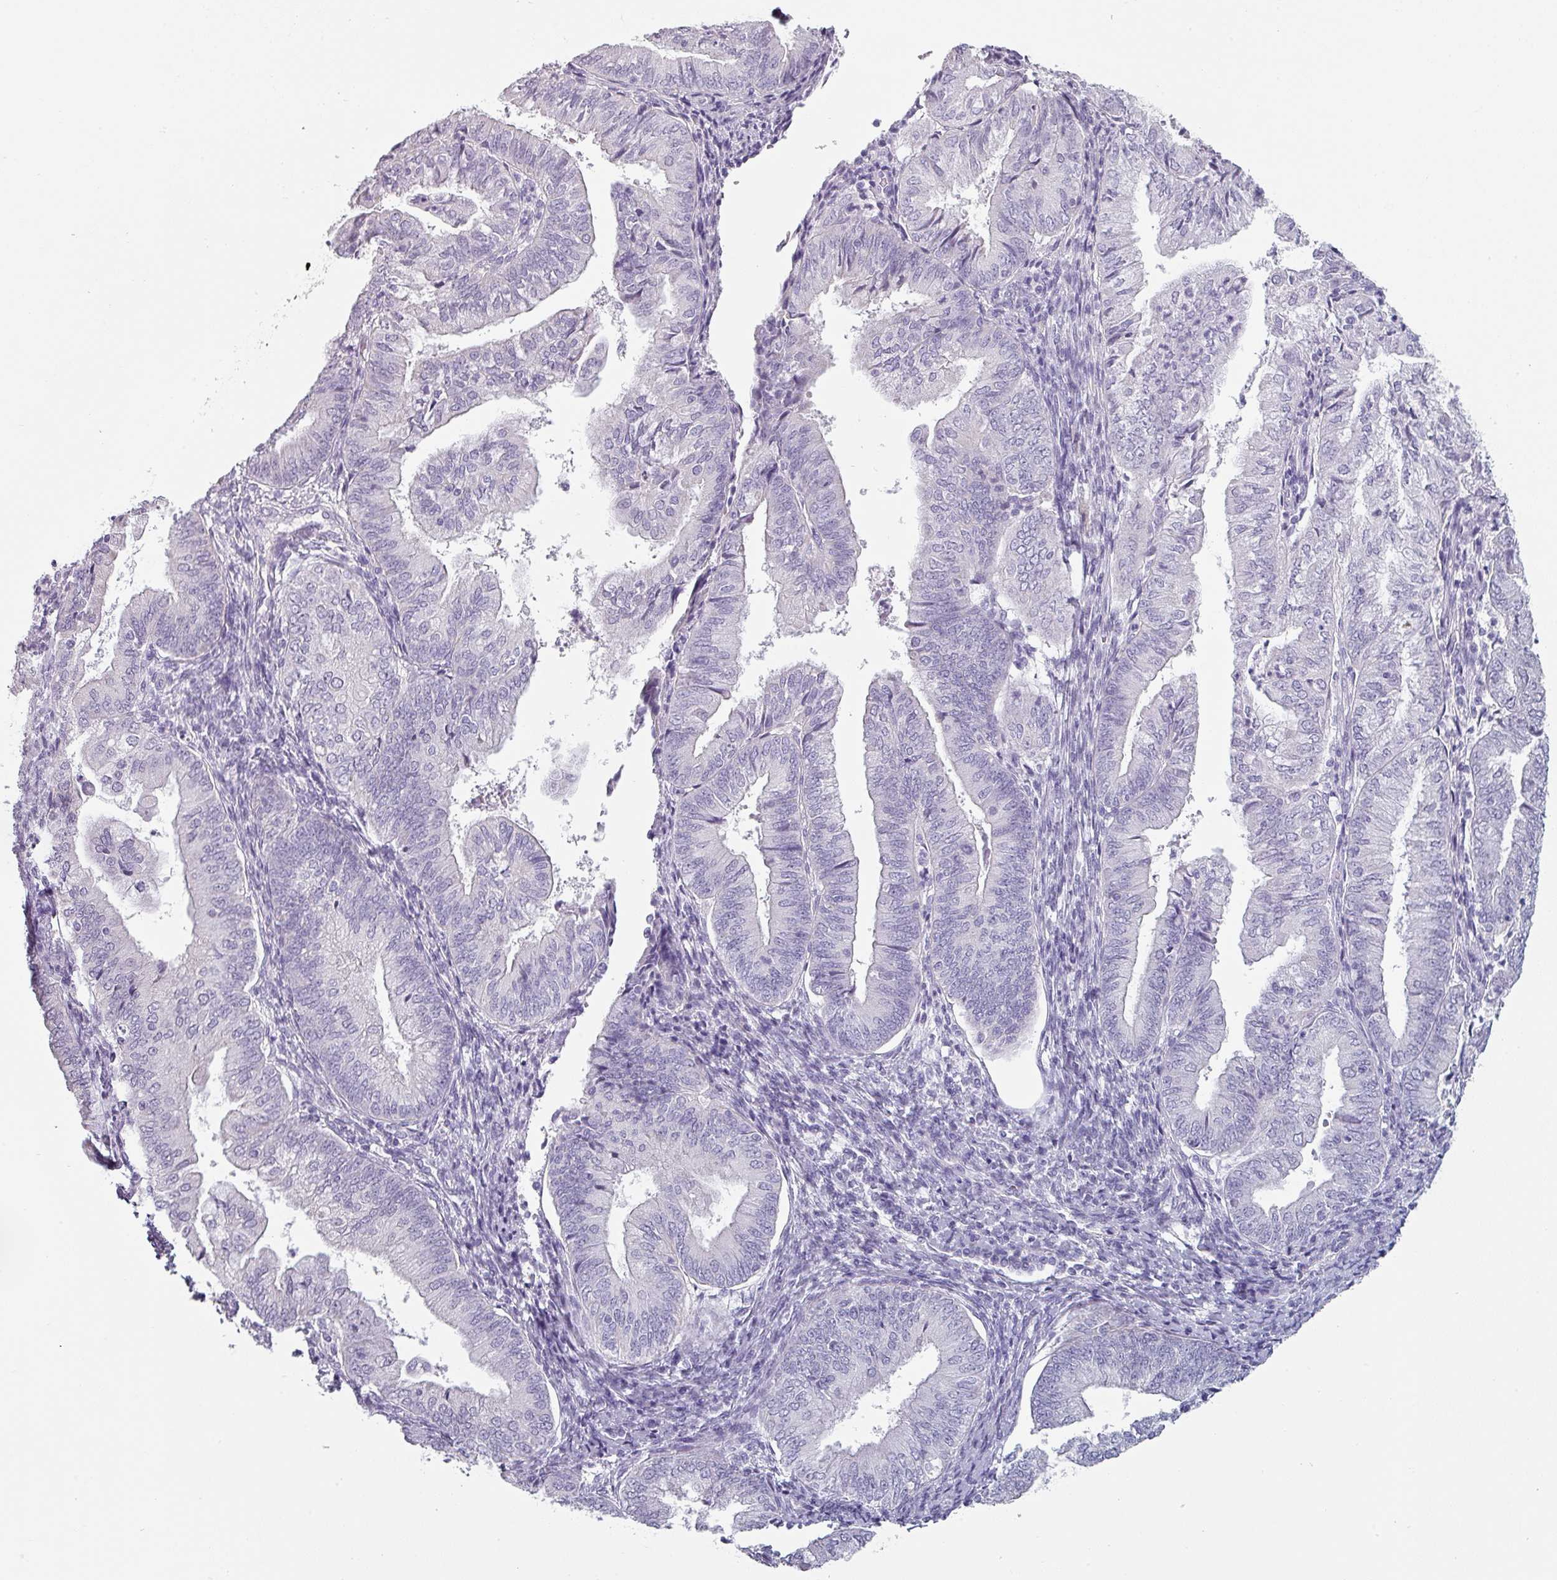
{"staining": {"intensity": "negative", "quantity": "none", "location": "none"}, "tissue": "endometrial cancer", "cell_type": "Tumor cells", "image_type": "cancer", "snomed": [{"axis": "morphology", "description": "Adenocarcinoma, NOS"}, {"axis": "topography", "description": "Endometrium"}], "caption": "Adenocarcinoma (endometrial) was stained to show a protein in brown. There is no significant staining in tumor cells.", "gene": "SFTPA1", "patient": {"sex": "female", "age": 55}}